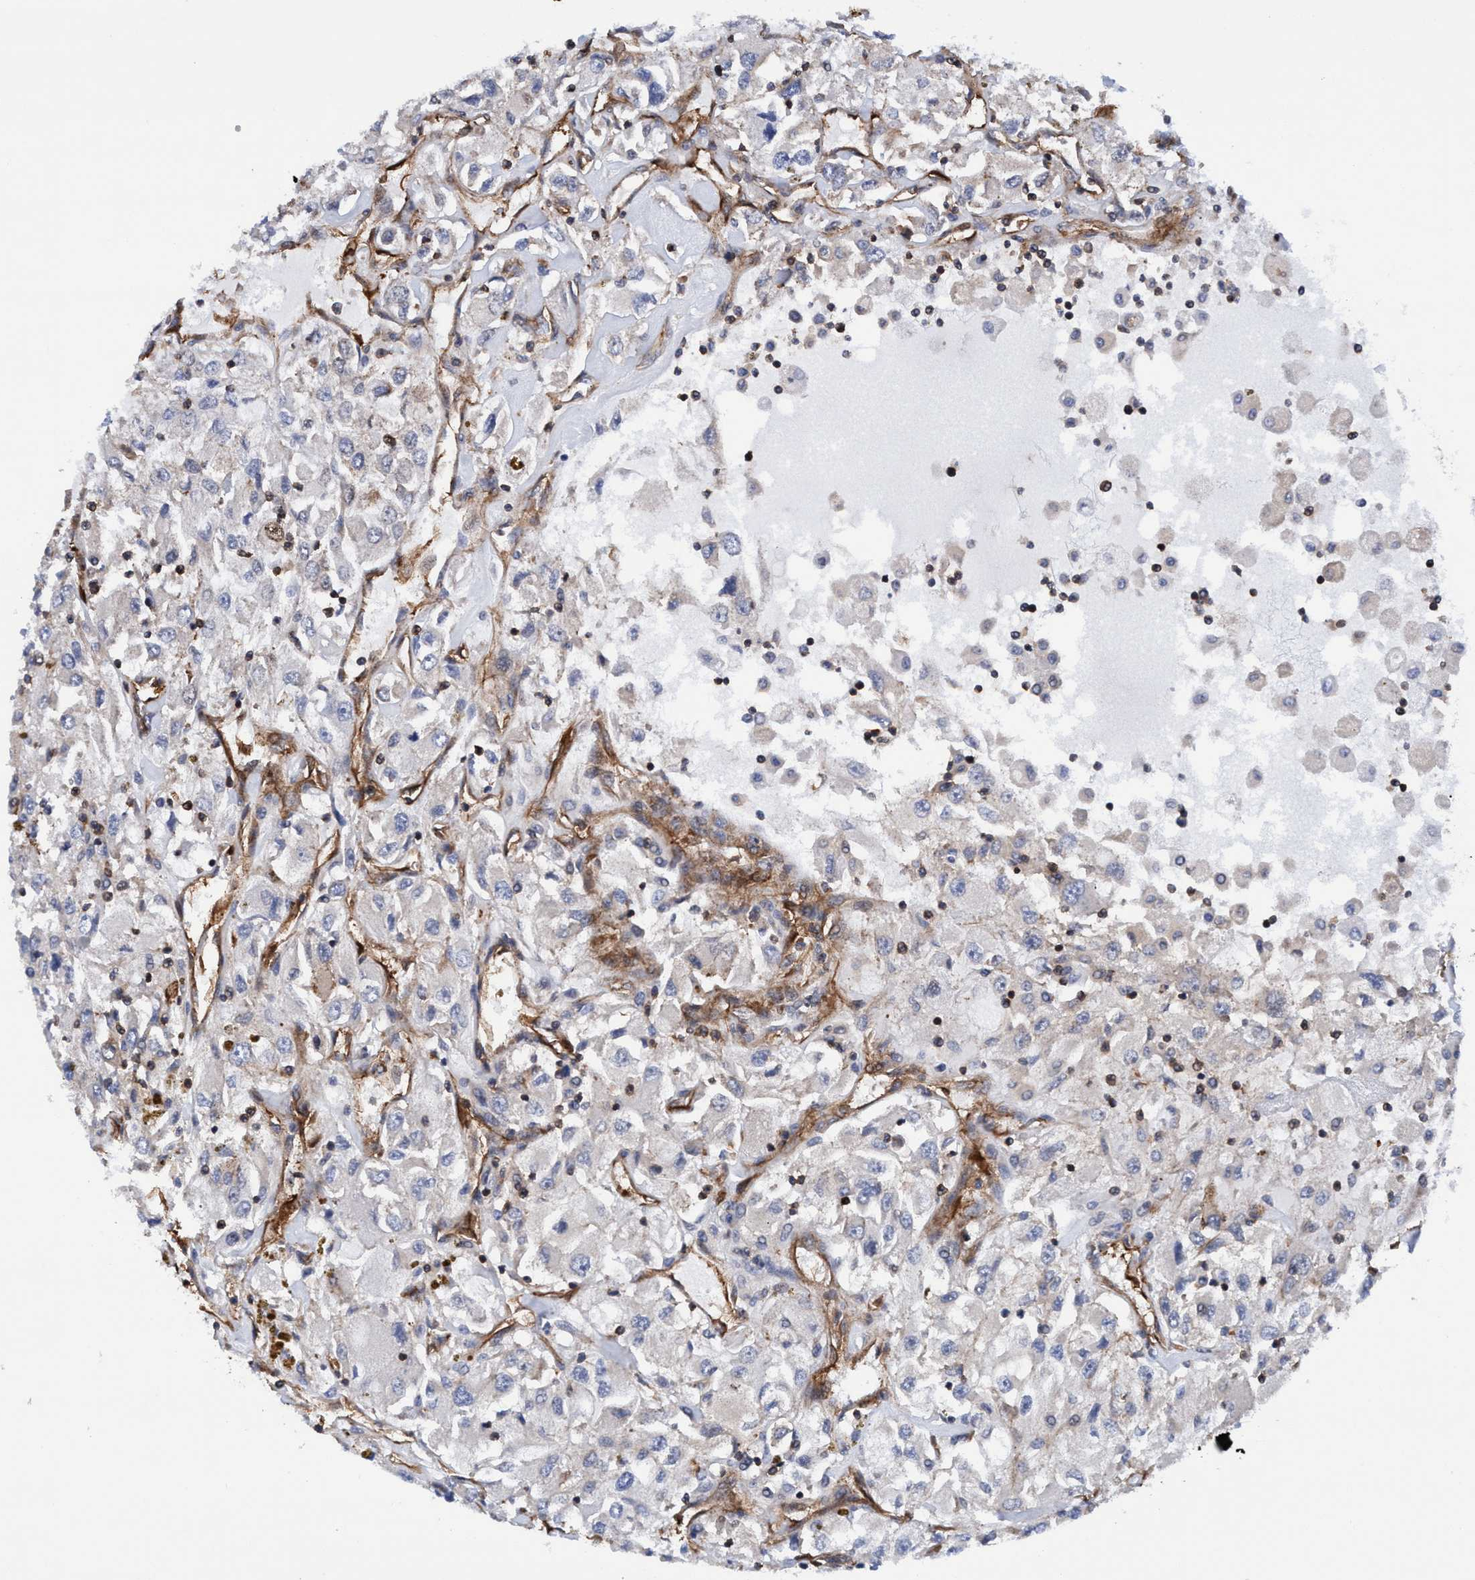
{"staining": {"intensity": "negative", "quantity": "none", "location": "none"}, "tissue": "renal cancer", "cell_type": "Tumor cells", "image_type": "cancer", "snomed": [{"axis": "morphology", "description": "Adenocarcinoma, NOS"}, {"axis": "topography", "description": "Kidney"}], "caption": "This is an immunohistochemistry (IHC) histopathology image of human renal adenocarcinoma. There is no staining in tumor cells.", "gene": "MCM3AP", "patient": {"sex": "female", "age": 52}}